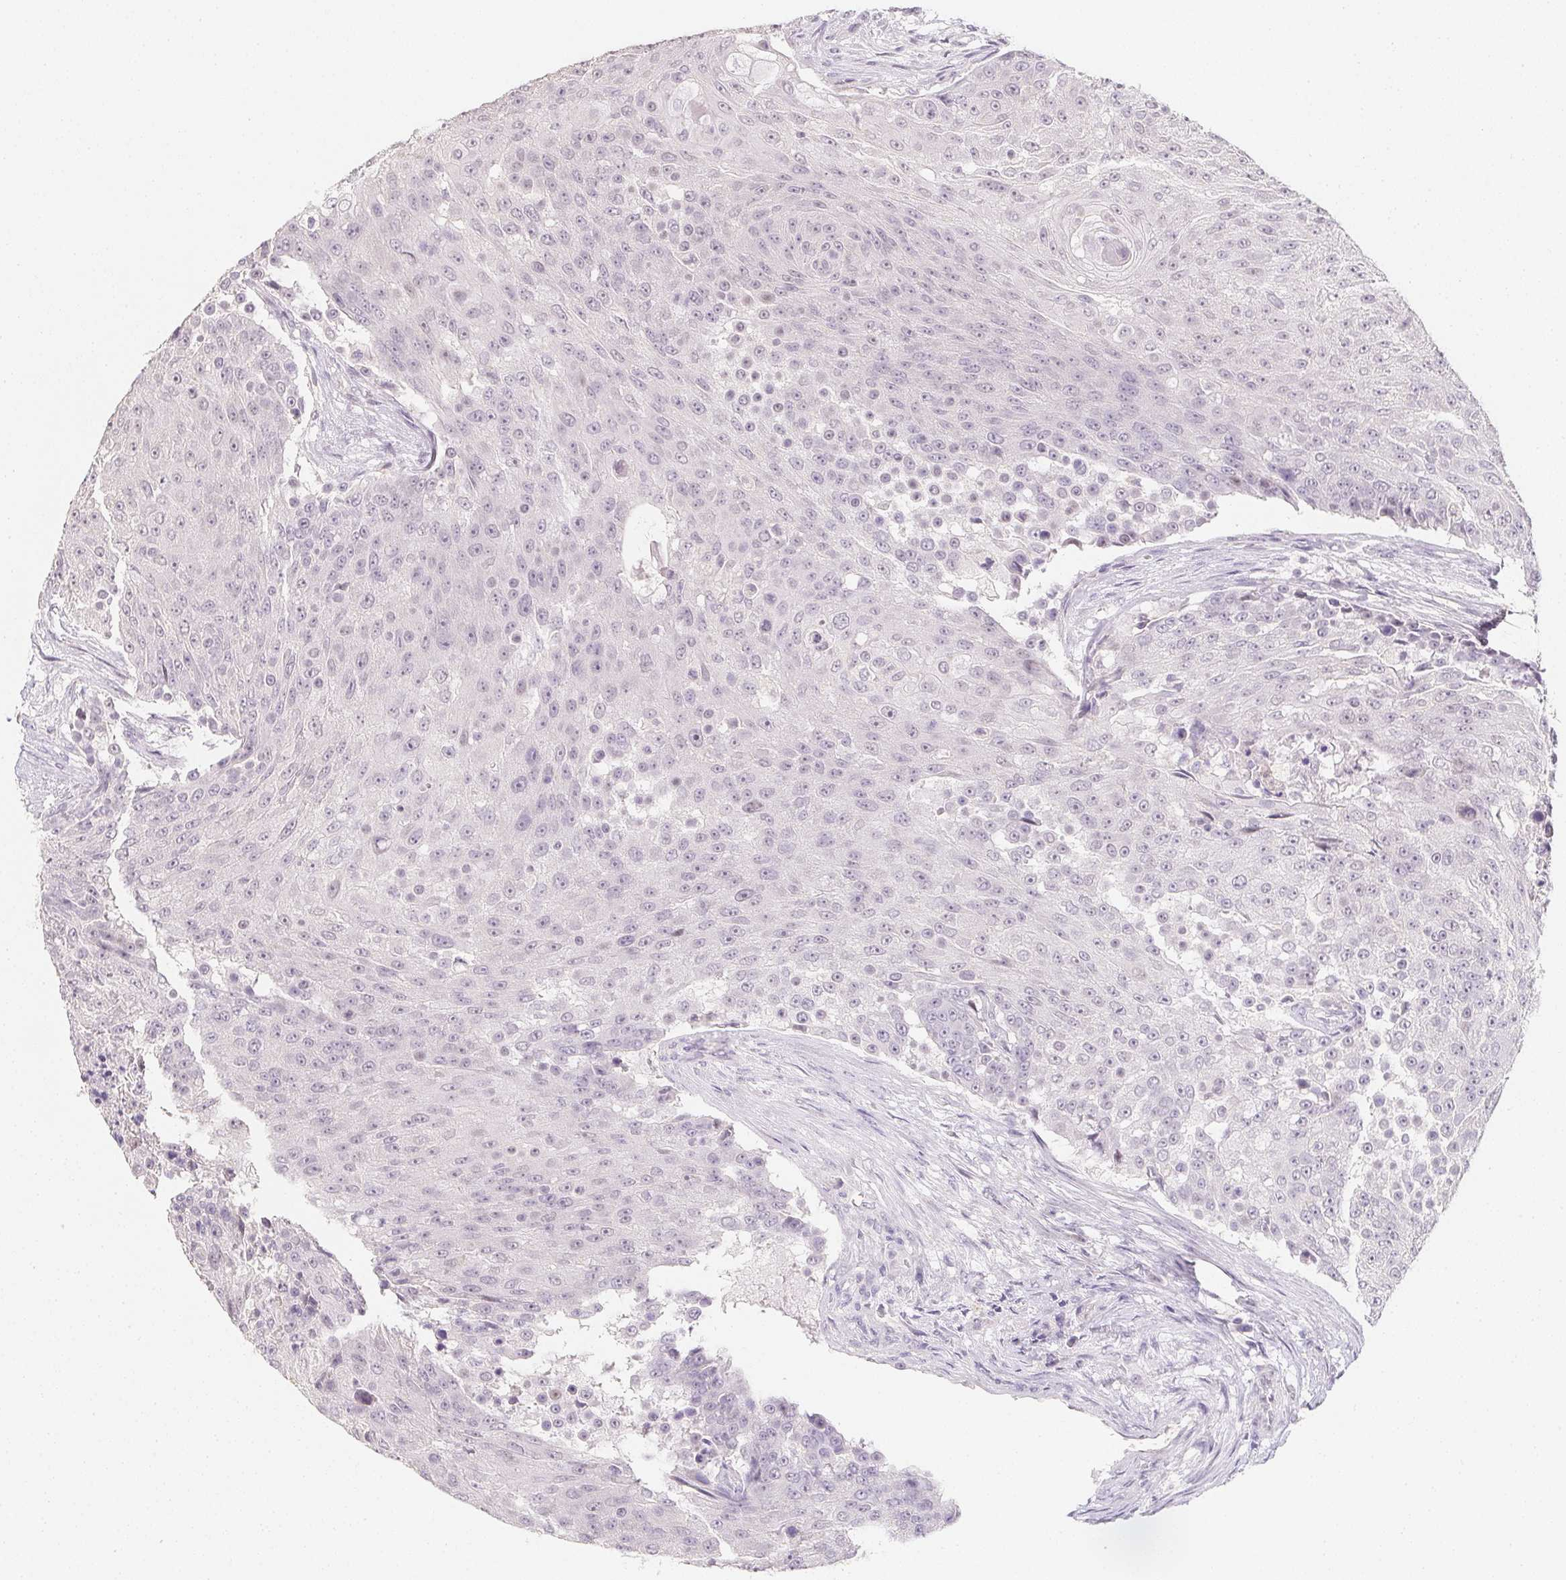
{"staining": {"intensity": "negative", "quantity": "none", "location": "none"}, "tissue": "urothelial cancer", "cell_type": "Tumor cells", "image_type": "cancer", "snomed": [{"axis": "morphology", "description": "Urothelial carcinoma, High grade"}, {"axis": "topography", "description": "Urinary bladder"}], "caption": "DAB immunohistochemical staining of human urothelial cancer demonstrates no significant staining in tumor cells.", "gene": "ZBBX", "patient": {"sex": "female", "age": 63}}